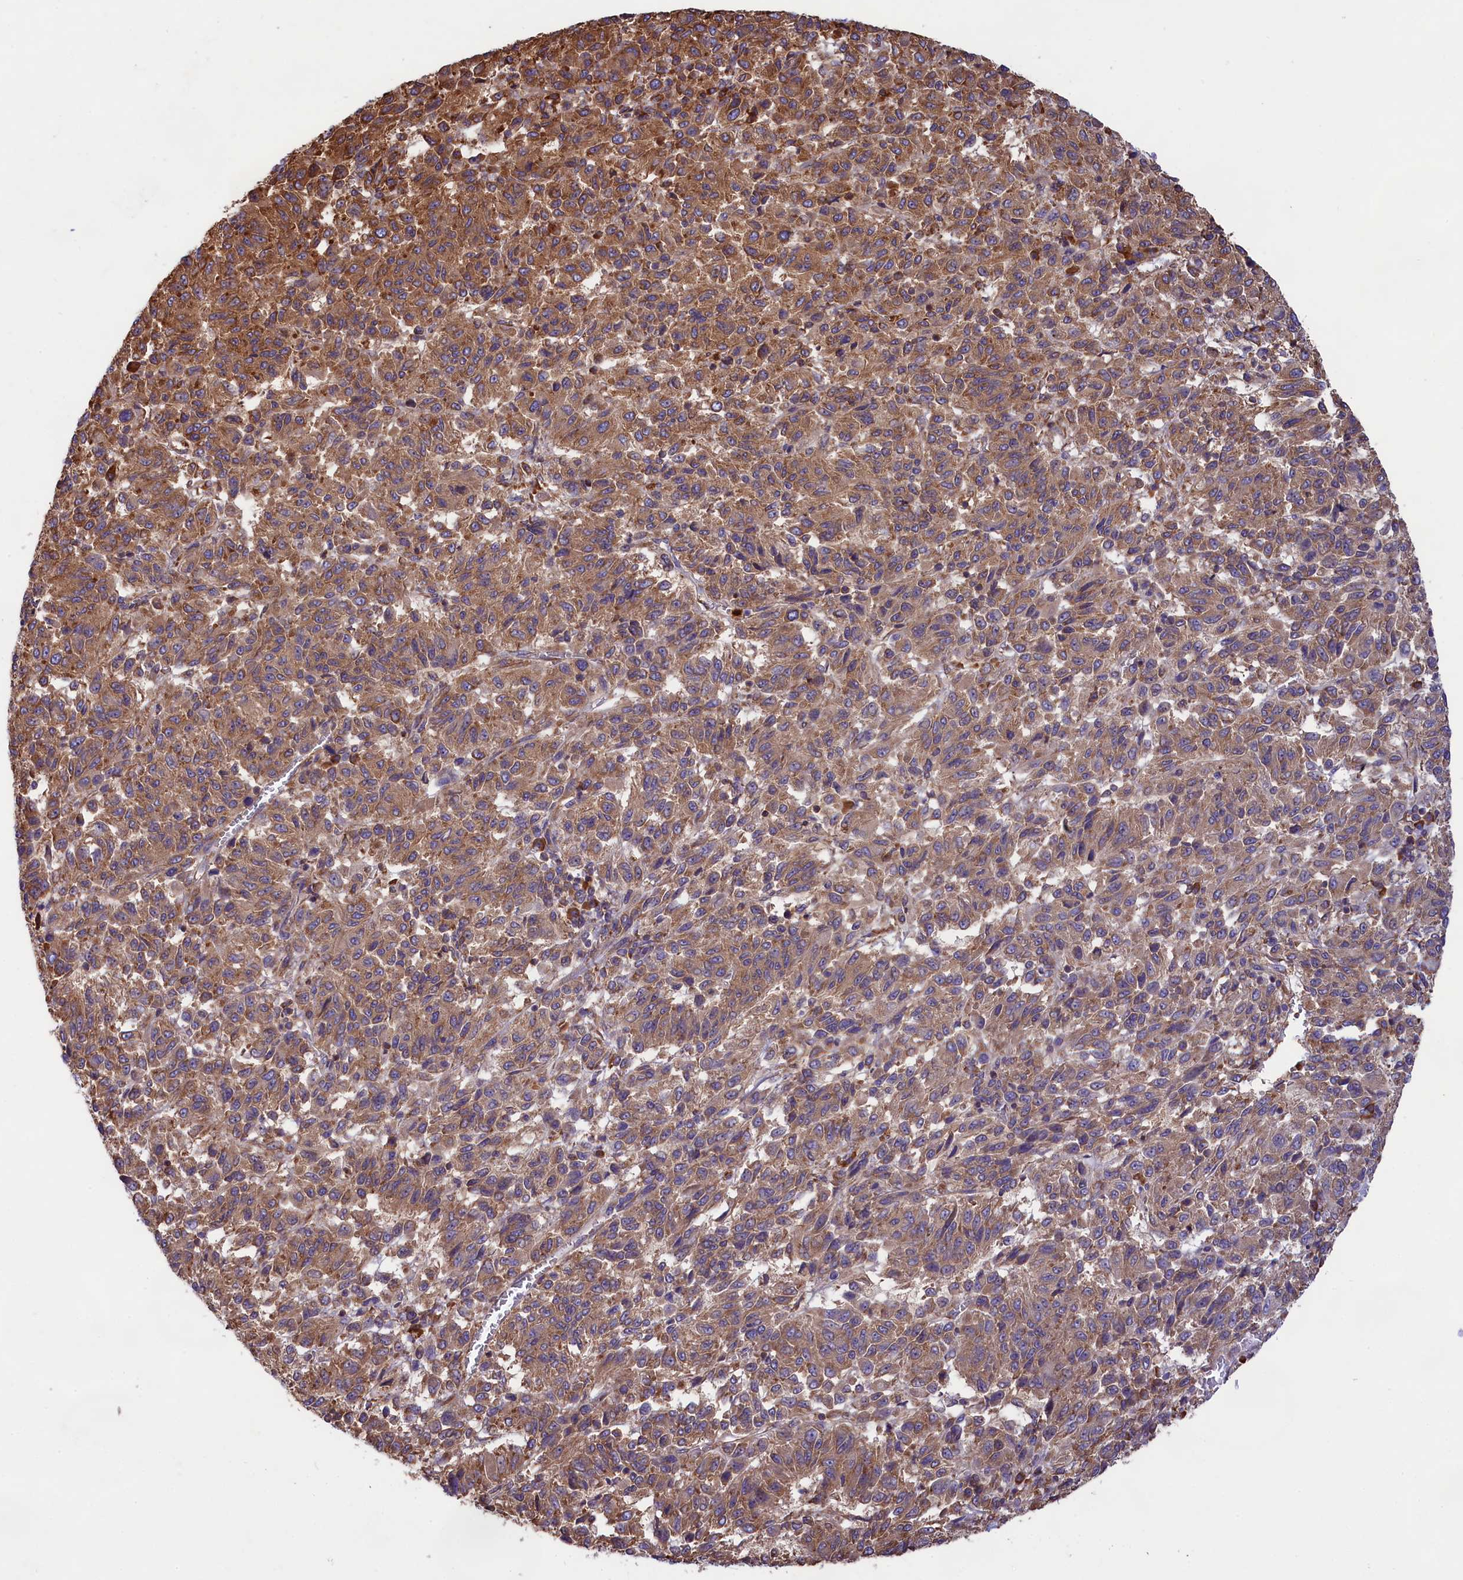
{"staining": {"intensity": "moderate", "quantity": ">75%", "location": "cytoplasmic/membranous"}, "tissue": "melanoma", "cell_type": "Tumor cells", "image_type": "cancer", "snomed": [{"axis": "morphology", "description": "Malignant melanoma, Metastatic site"}, {"axis": "topography", "description": "Lung"}], "caption": "The image exhibits staining of malignant melanoma (metastatic site), revealing moderate cytoplasmic/membranous protein expression (brown color) within tumor cells.", "gene": "GYS1", "patient": {"sex": "male", "age": 64}}